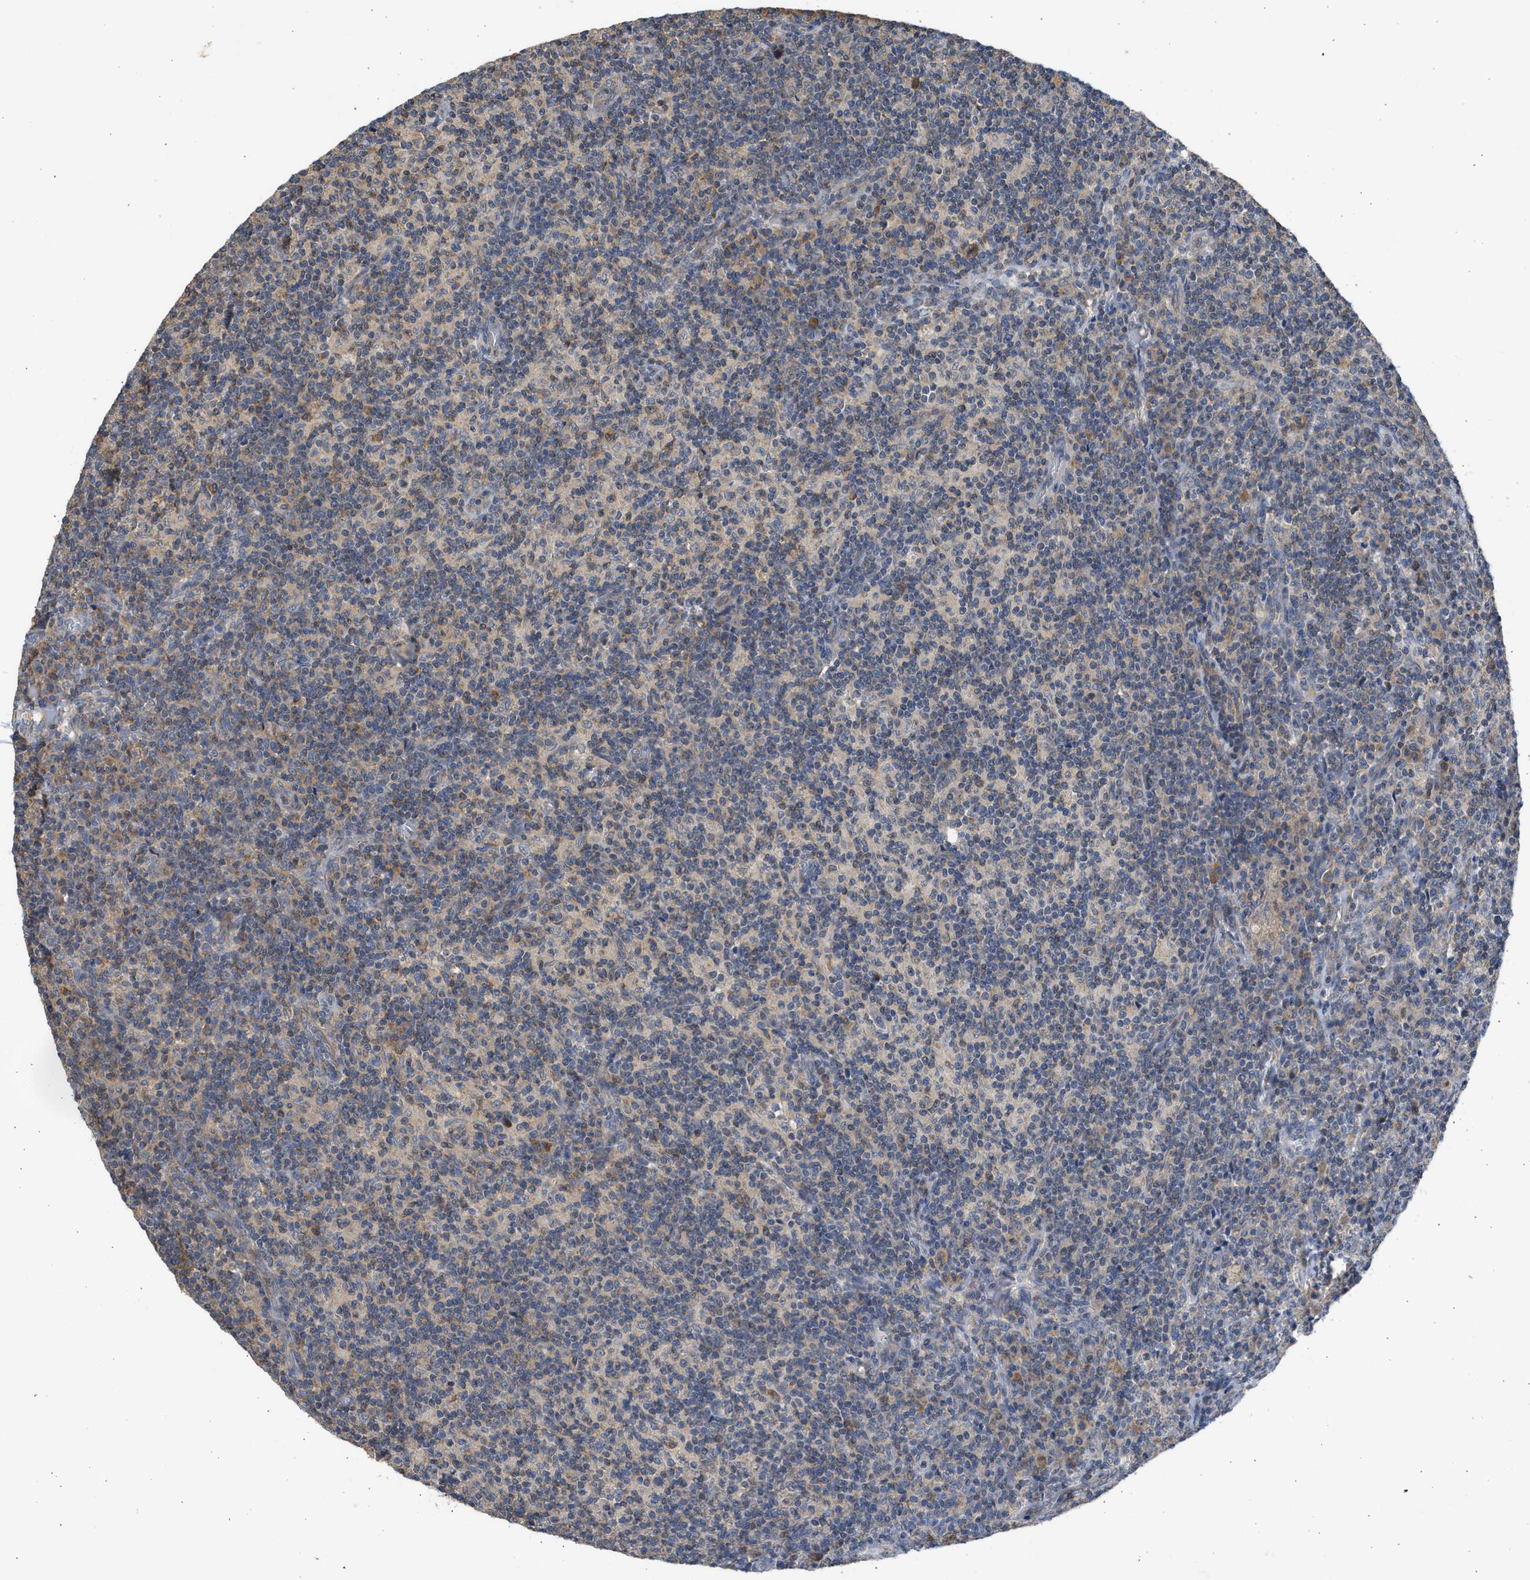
{"staining": {"intensity": "weak", "quantity": ">75%", "location": "cytoplasmic/membranous"}, "tissue": "lymph node", "cell_type": "Germinal center cells", "image_type": "normal", "snomed": [{"axis": "morphology", "description": "Normal tissue, NOS"}, {"axis": "morphology", "description": "Inflammation, NOS"}, {"axis": "topography", "description": "Lymph node"}], "caption": "Immunohistochemistry of normal lymph node demonstrates low levels of weak cytoplasmic/membranous positivity in approximately >75% of germinal center cells.", "gene": "CYP1A1", "patient": {"sex": "male", "age": 55}}